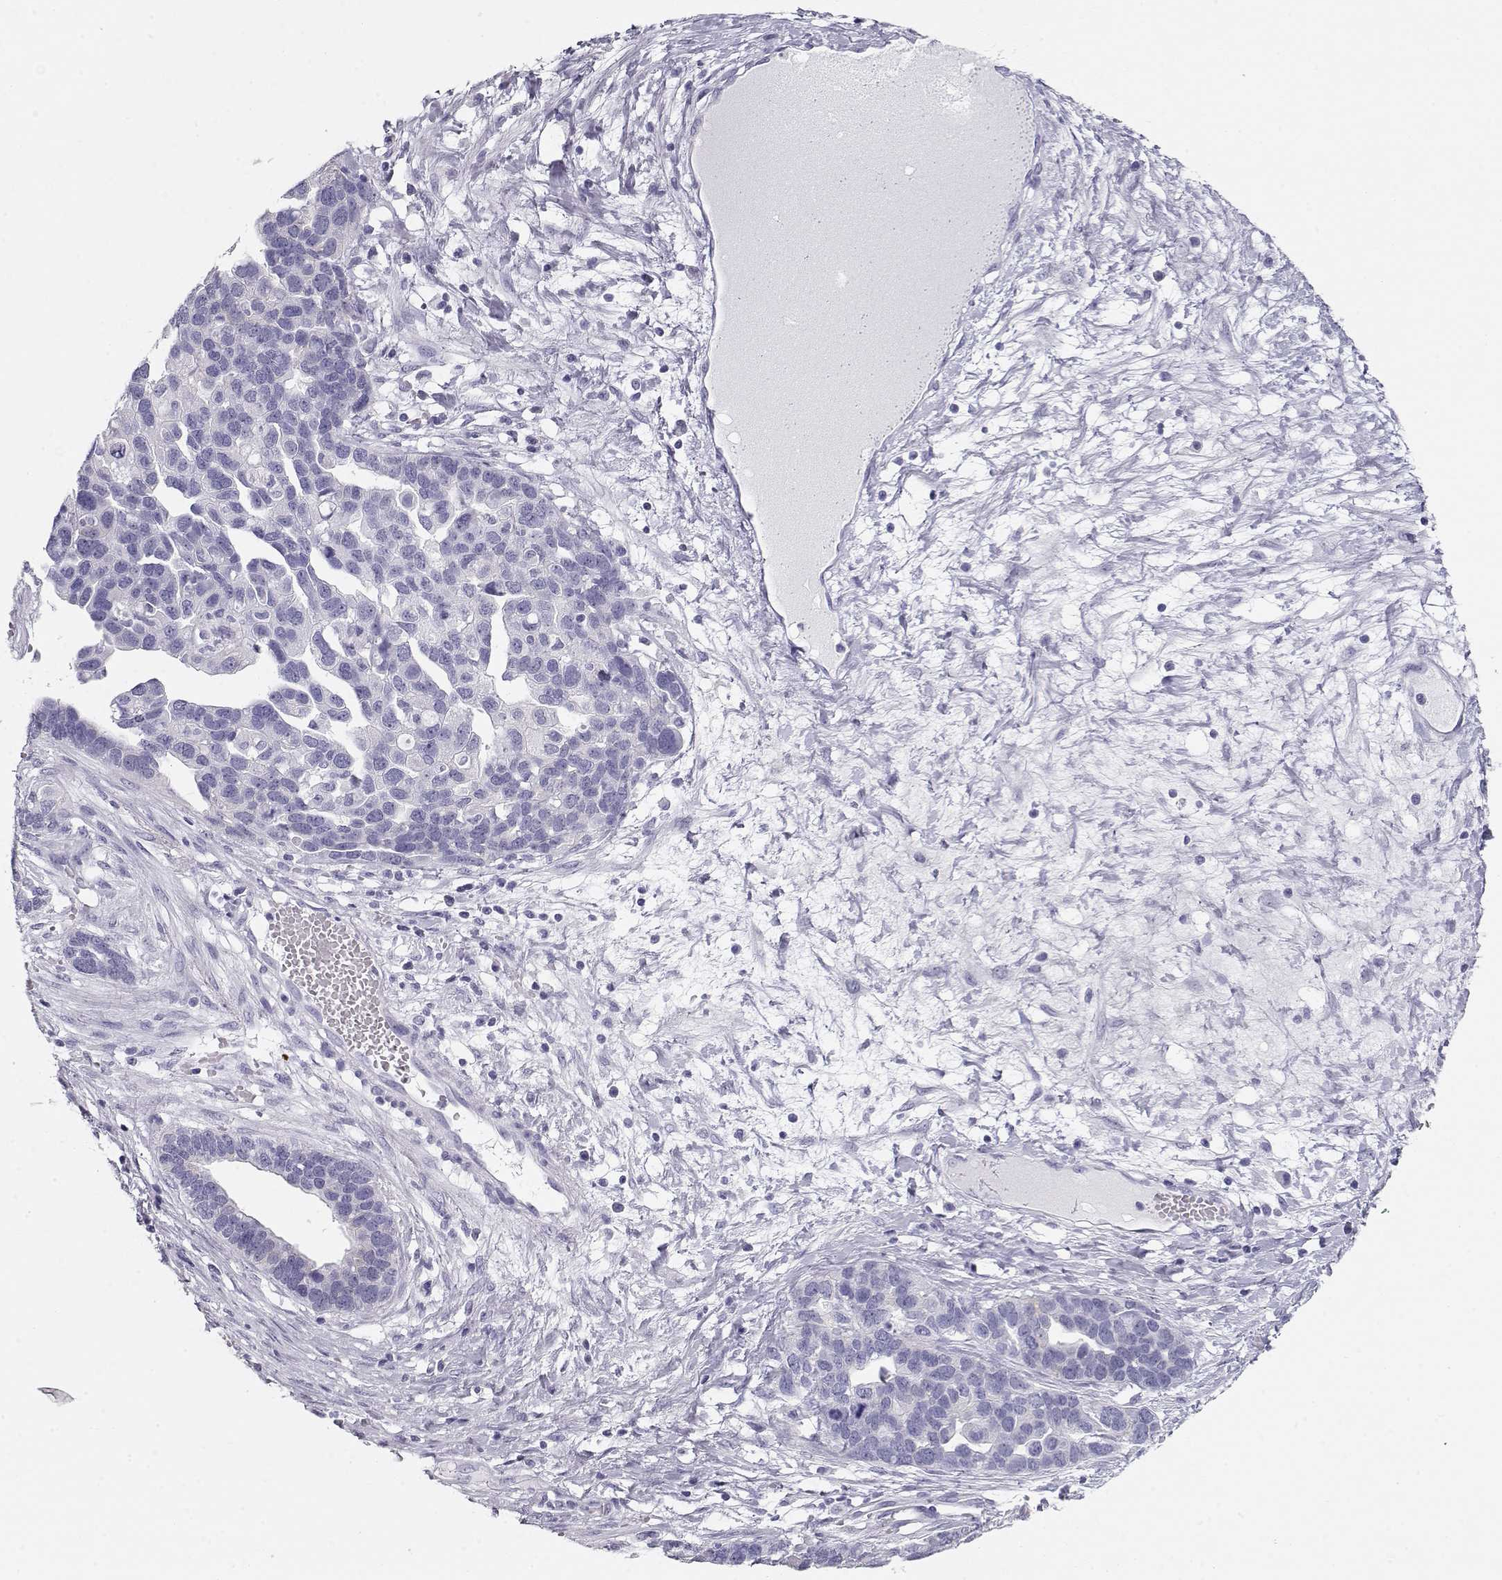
{"staining": {"intensity": "negative", "quantity": "none", "location": "none"}, "tissue": "ovarian cancer", "cell_type": "Tumor cells", "image_type": "cancer", "snomed": [{"axis": "morphology", "description": "Cystadenocarcinoma, serous, NOS"}, {"axis": "topography", "description": "Ovary"}], "caption": "Immunohistochemical staining of human serous cystadenocarcinoma (ovarian) shows no significant staining in tumor cells.", "gene": "MAGEC1", "patient": {"sex": "female", "age": 54}}